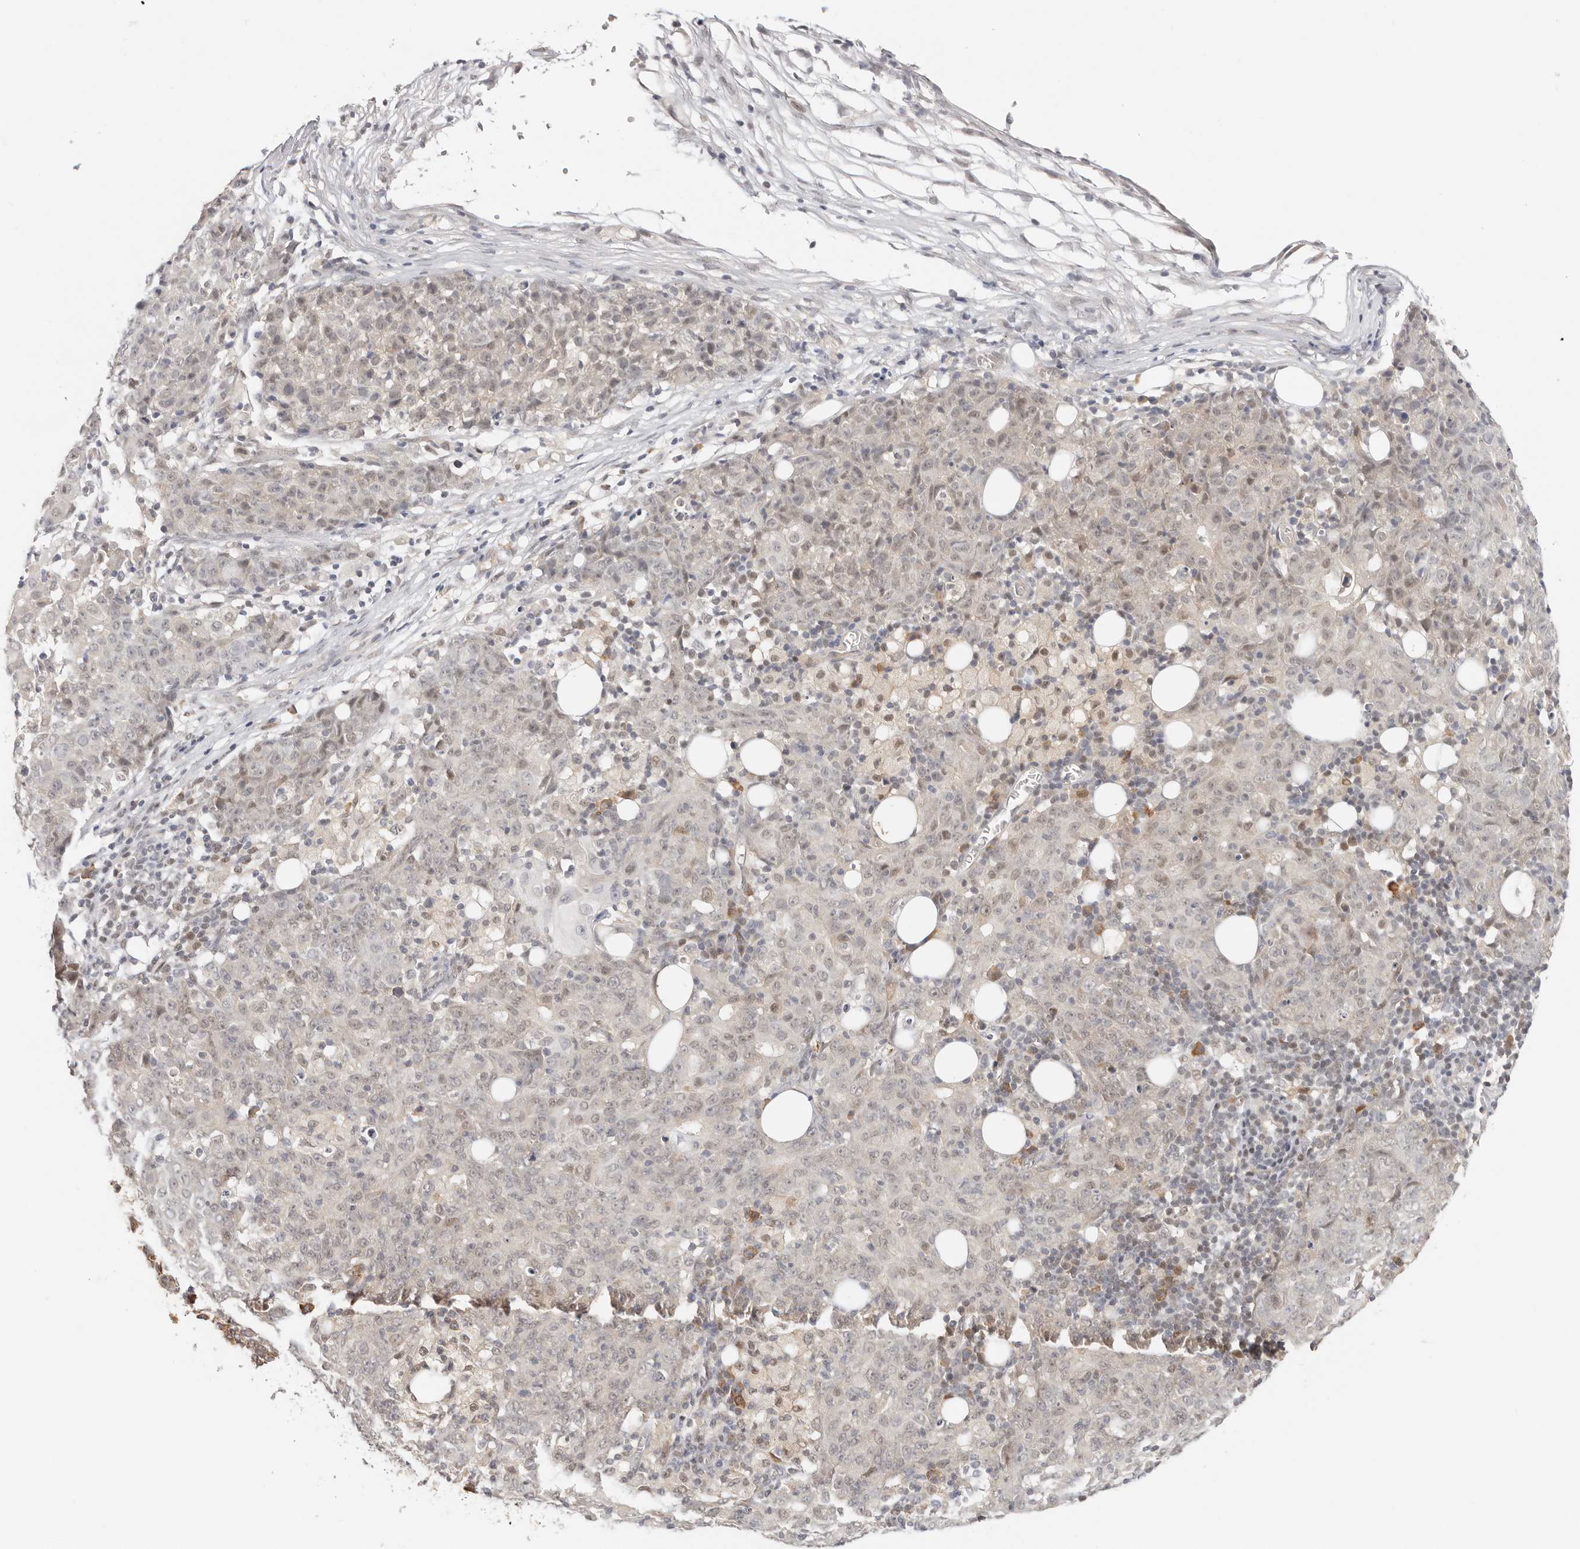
{"staining": {"intensity": "negative", "quantity": "none", "location": "none"}, "tissue": "ovarian cancer", "cell_type": "Tumor cells", "image_type": "cancer", "snomed": [{"axis": "morphology", "description": "Carcinoma, endometroid"}, {"axis": "topography", "description": "Ovary"}], "caption": "A high-resolution histopathology image shows immunohistochemistry (IHC) staining of ovarian cancer, which reveals no significant positivity in tumor cells. (Stains: DAB IHC with hematoxylin counter stain, Microscopy: brightfield microscopy at high magnification).", "gene": "LARP7", "patient": {"sex": "female", "age": 42}}